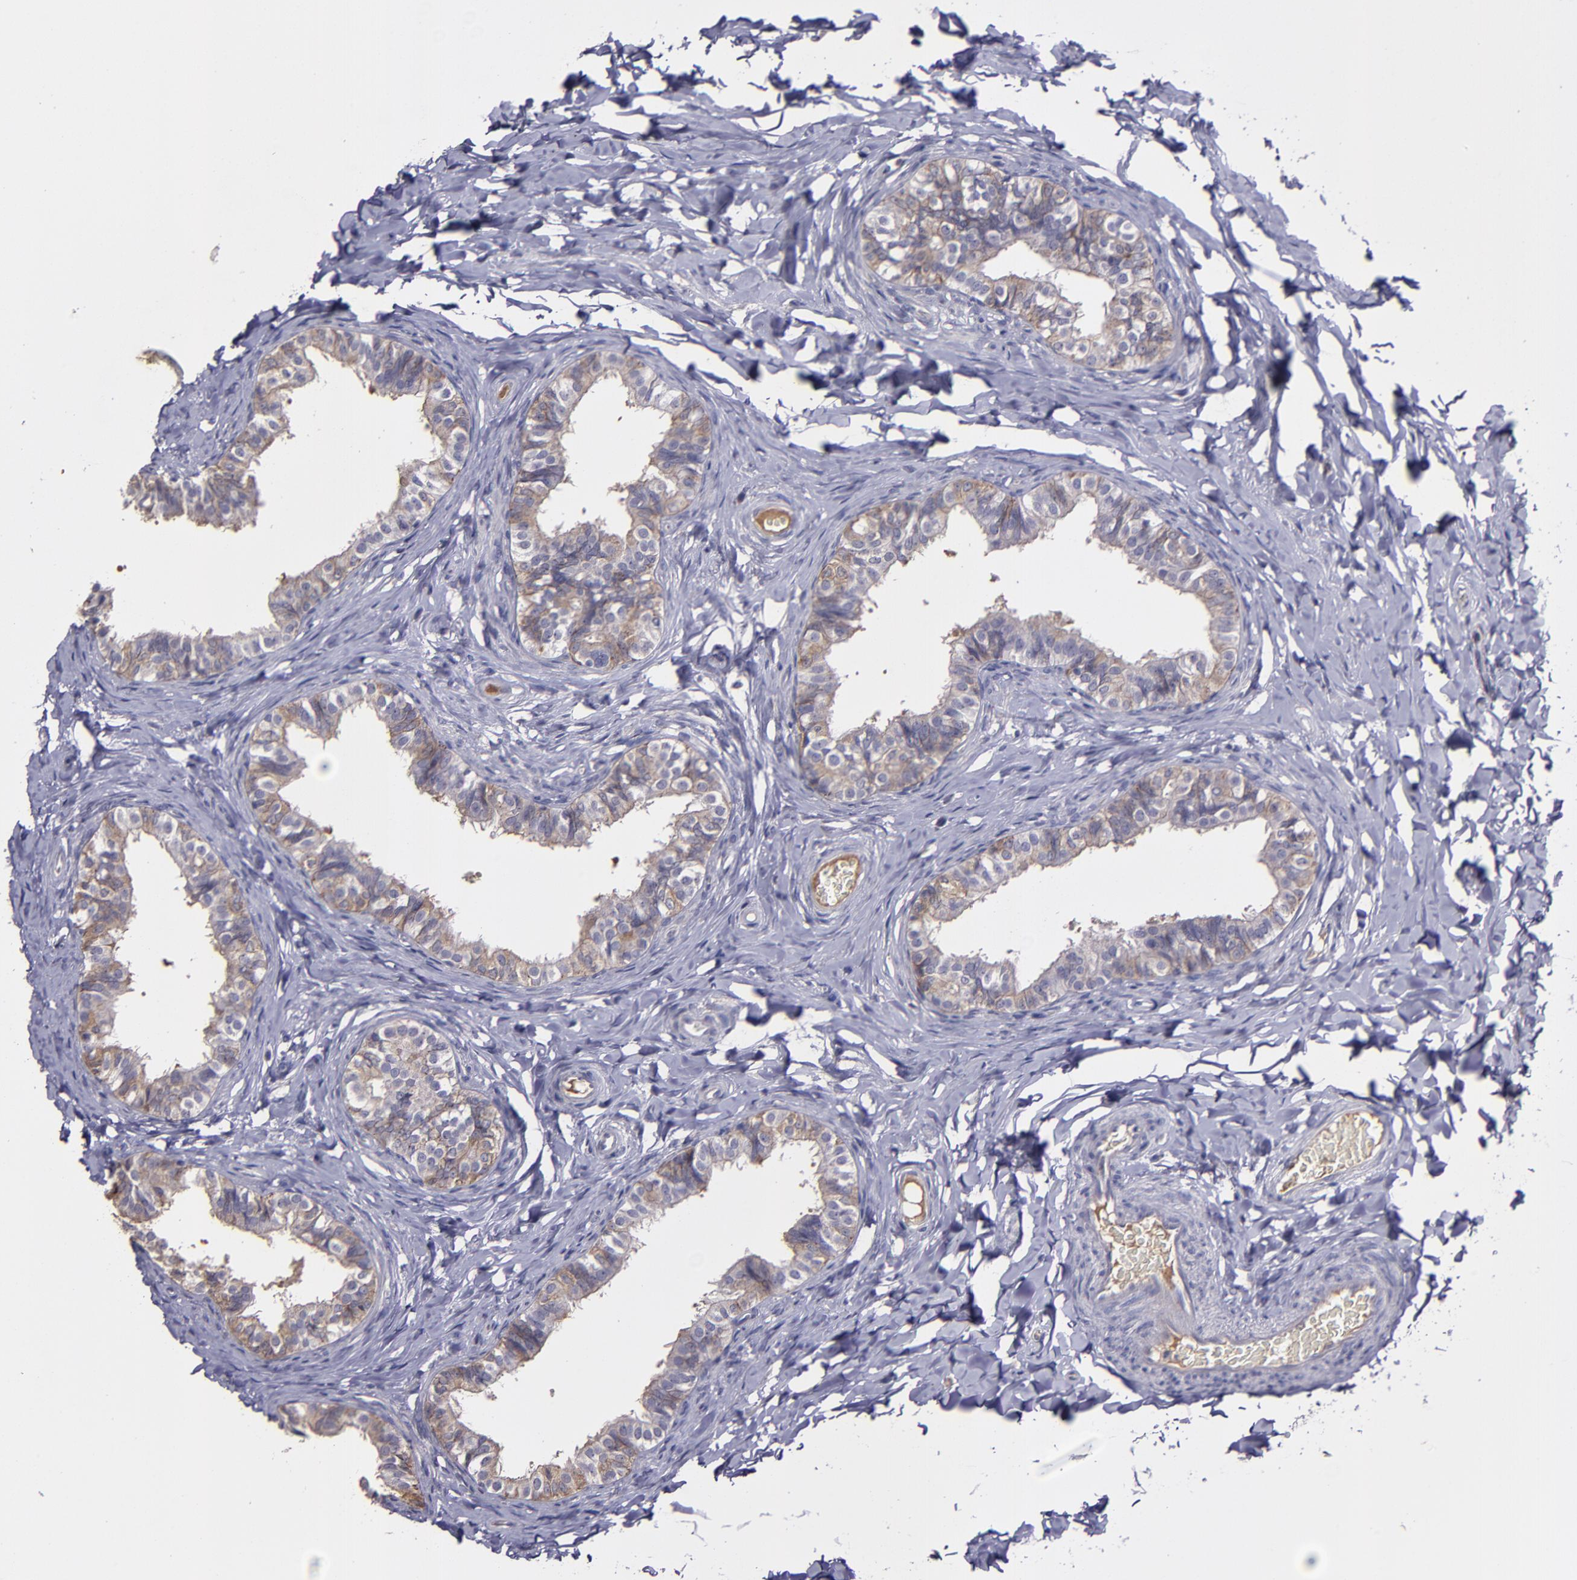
{"staining": {"intensity": "moderate", "quantity": "25%-75%", "location": "cytoplasmic/membranous"}, "tissue": "epididymis", "cell_type": "Glandular cells", "image_type": "normal", "snomed": [{"axis": "morphology", "description": "Normal tissue, NOS"}, {"axis": "topography", "description": "Soft tissue"}, {"axis": "topography", "description": "Epididymis"}], "caption": "An immunohistochemistry photomicrograph of benign tissue is shown. Protein staining in brown highlights moderate cytoplasmic/membranous positivity in epididymis within glandular cells.", "gene": "MASP1", "patient": {"sex": "male", "age": 26}}